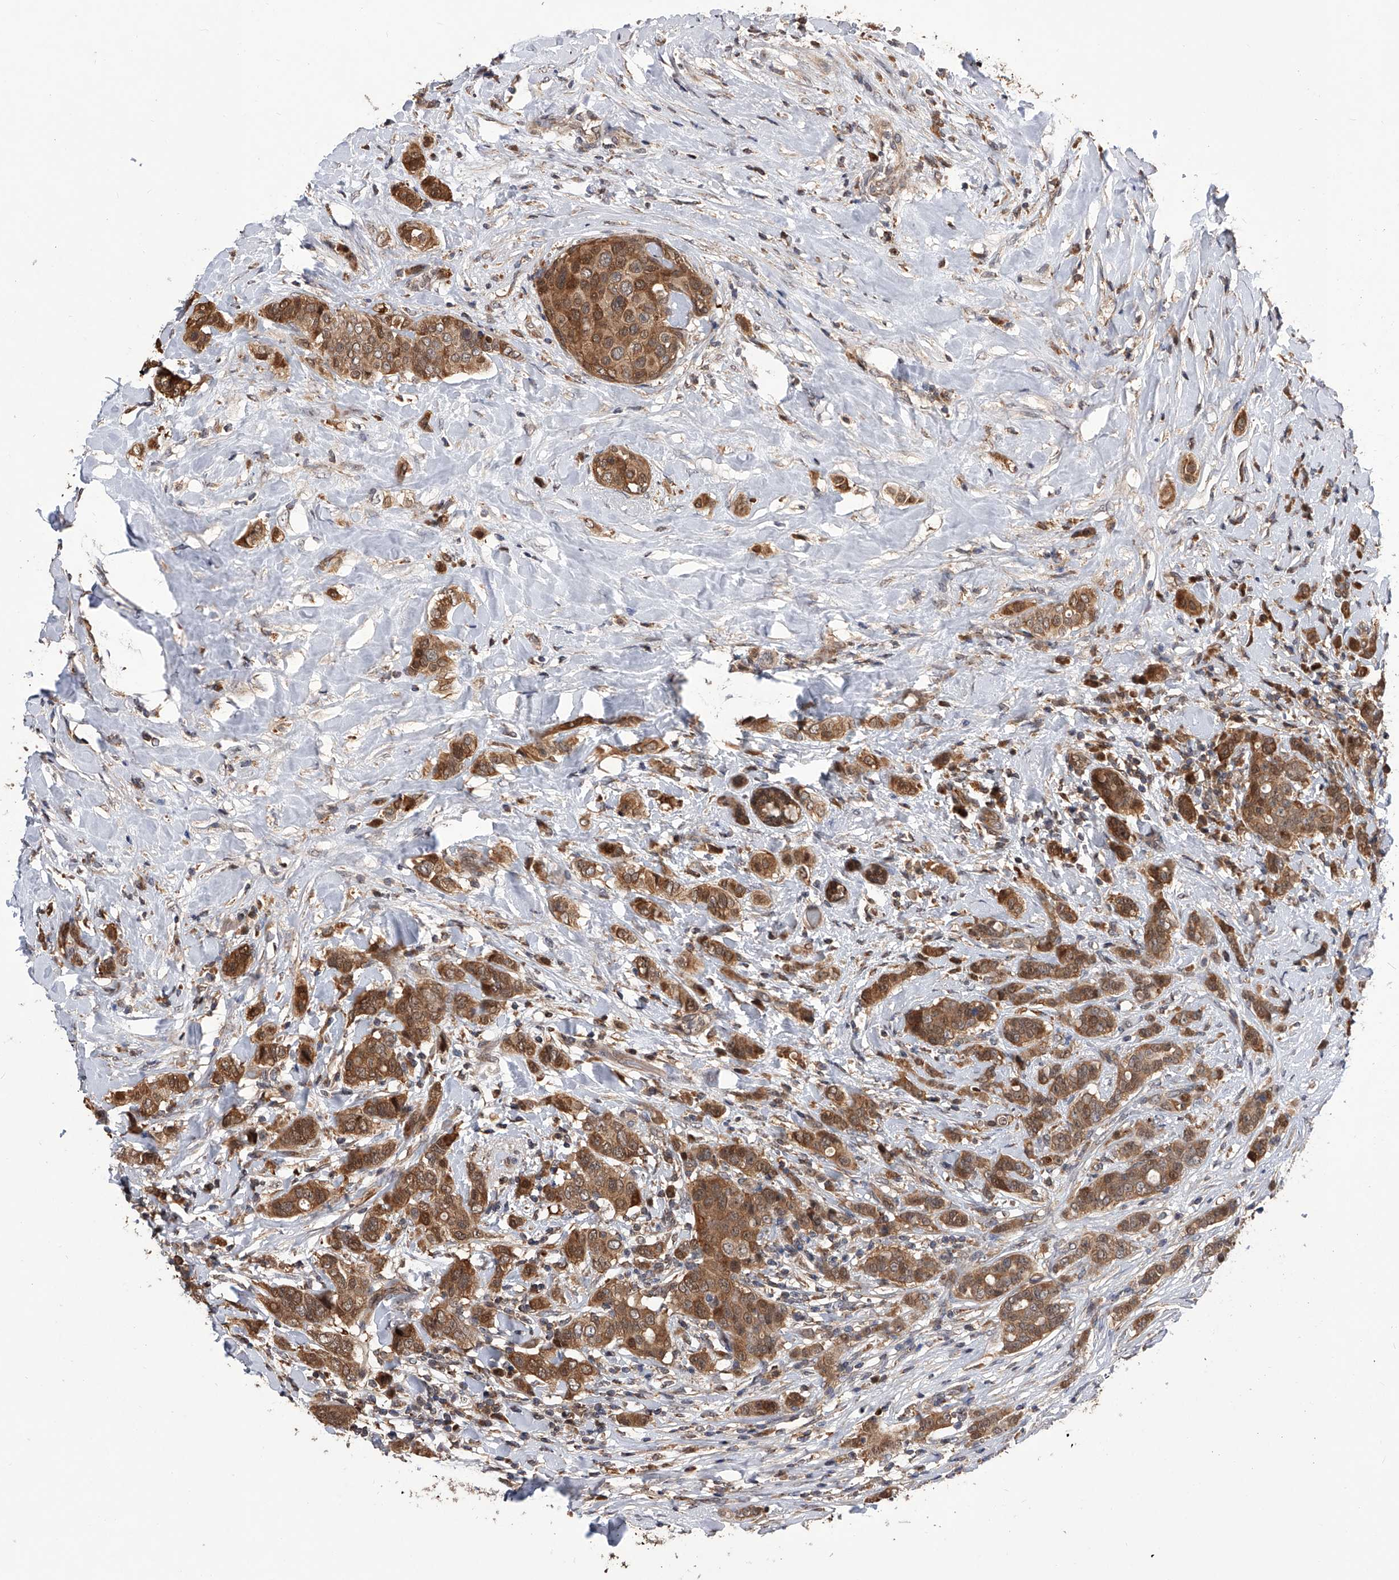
{"staining": {"intensity": "moderate", "quantity": ">75%", "location": "cytoplasmic/membranous,nuclear"}, "tissue": "breast cancer", "cell_type": "Tumor cells", "image_type": "cancer", "snomed": [{"axis": "morphology", "description": "Lobular carcinoma"}, {"axis": "topography", "description": "Breast"}], "caption": "Protein expression analysis of lobular carcinoma (breast) exhibits moderate cytoplasmic/membranous and nuclear expression in about >75% of tumor cells.", "gene": "GMDS", "patient": {"sex": "female", "age": 51}}